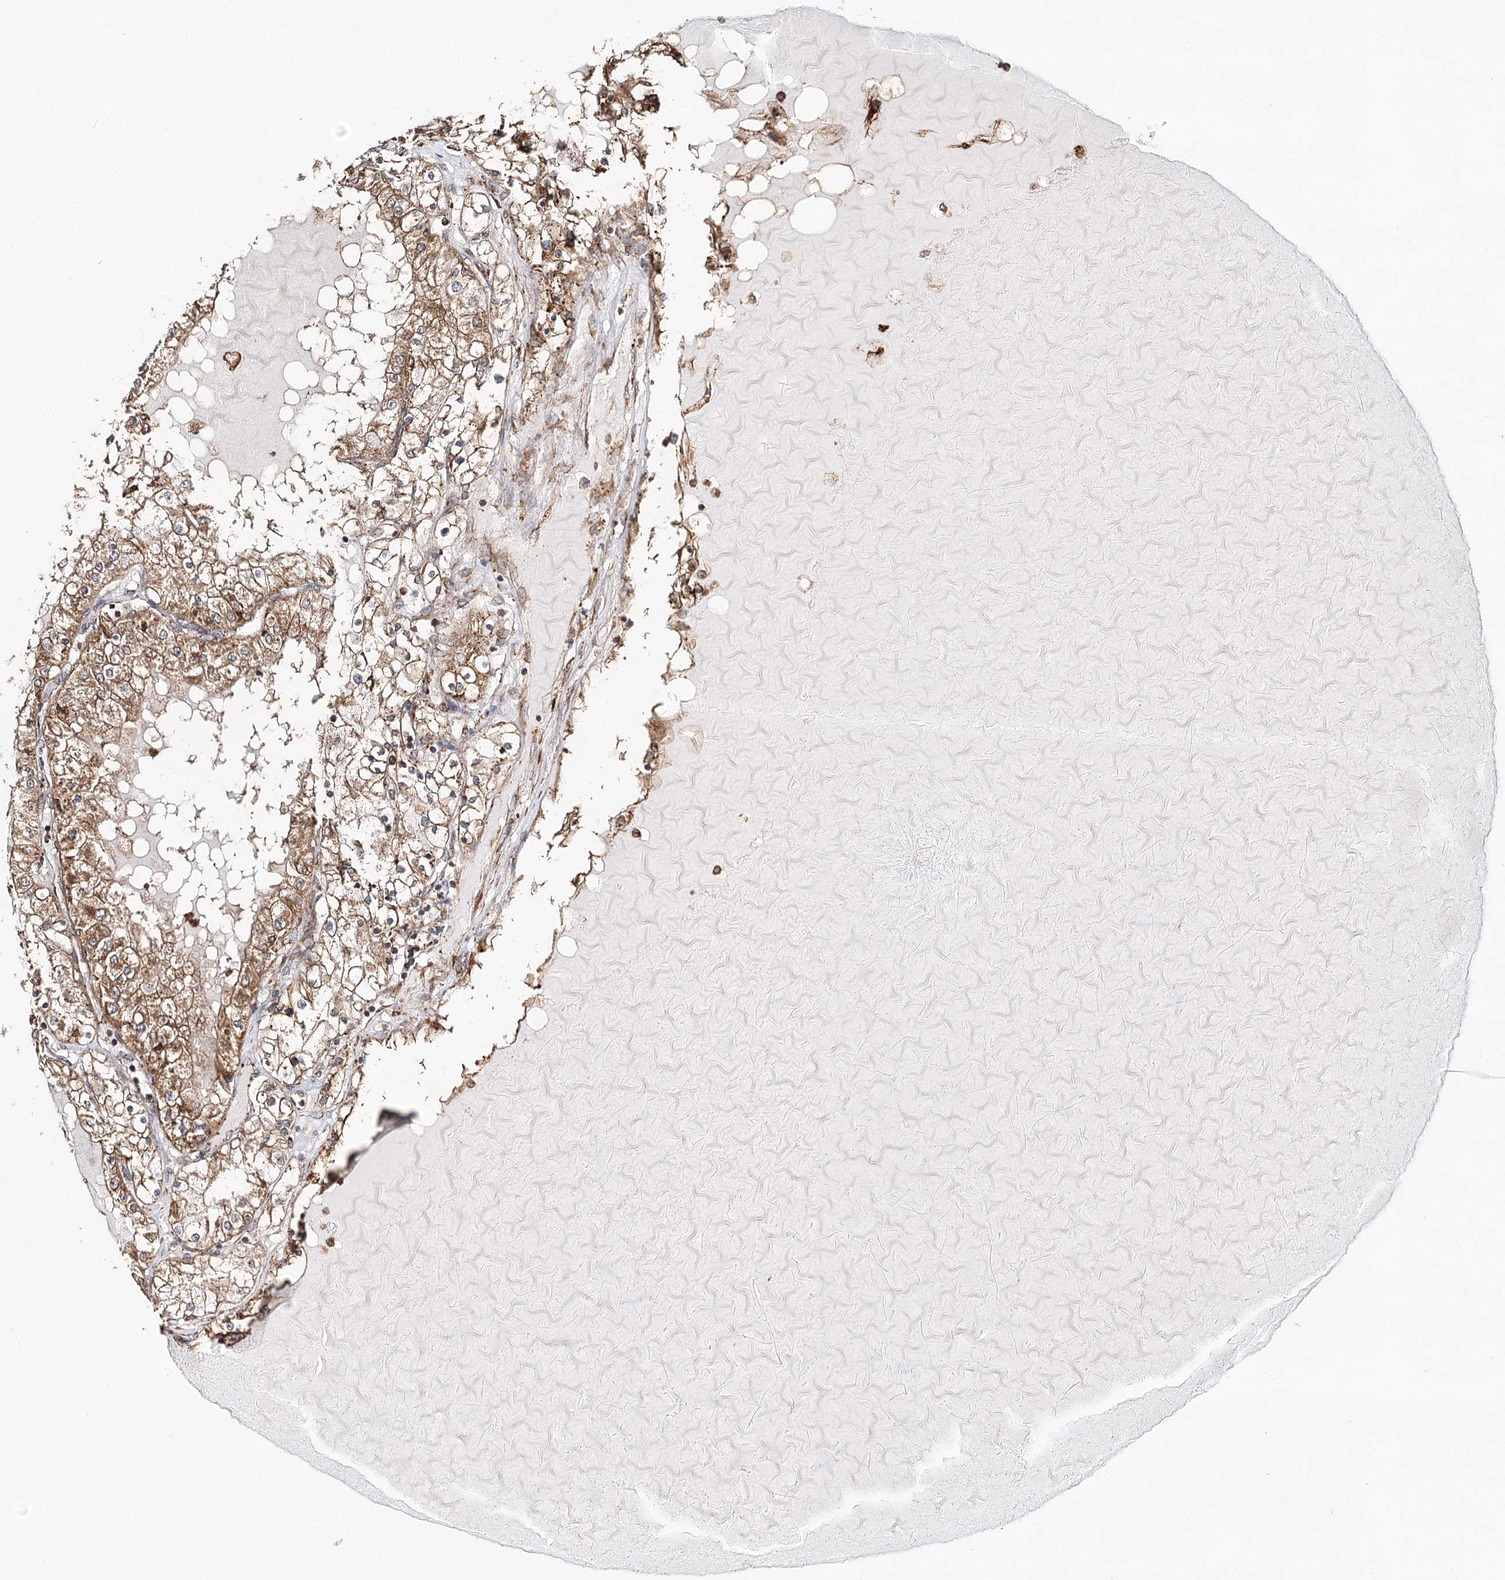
{"staining": {"intensity": "moderate", "quantity": ">75%", "location": "cytoplasmic/membranous"}, "tissue": "renal cancer", "cell_type": "Tumor cells", "image_type": "cancer", "snomed": [{"axis": "morphology", "description": "Adenocarcinoma, NOS"}, {"axis": "topography", "description": "Kidney"}], "caption": "Renal cancer tissue exhibits moderate cytoplasmic/membranous positivity in approximately >75% of tumor cells", "gene": "DNAJB14", "patient": {"sex": "male", "age": 68}}